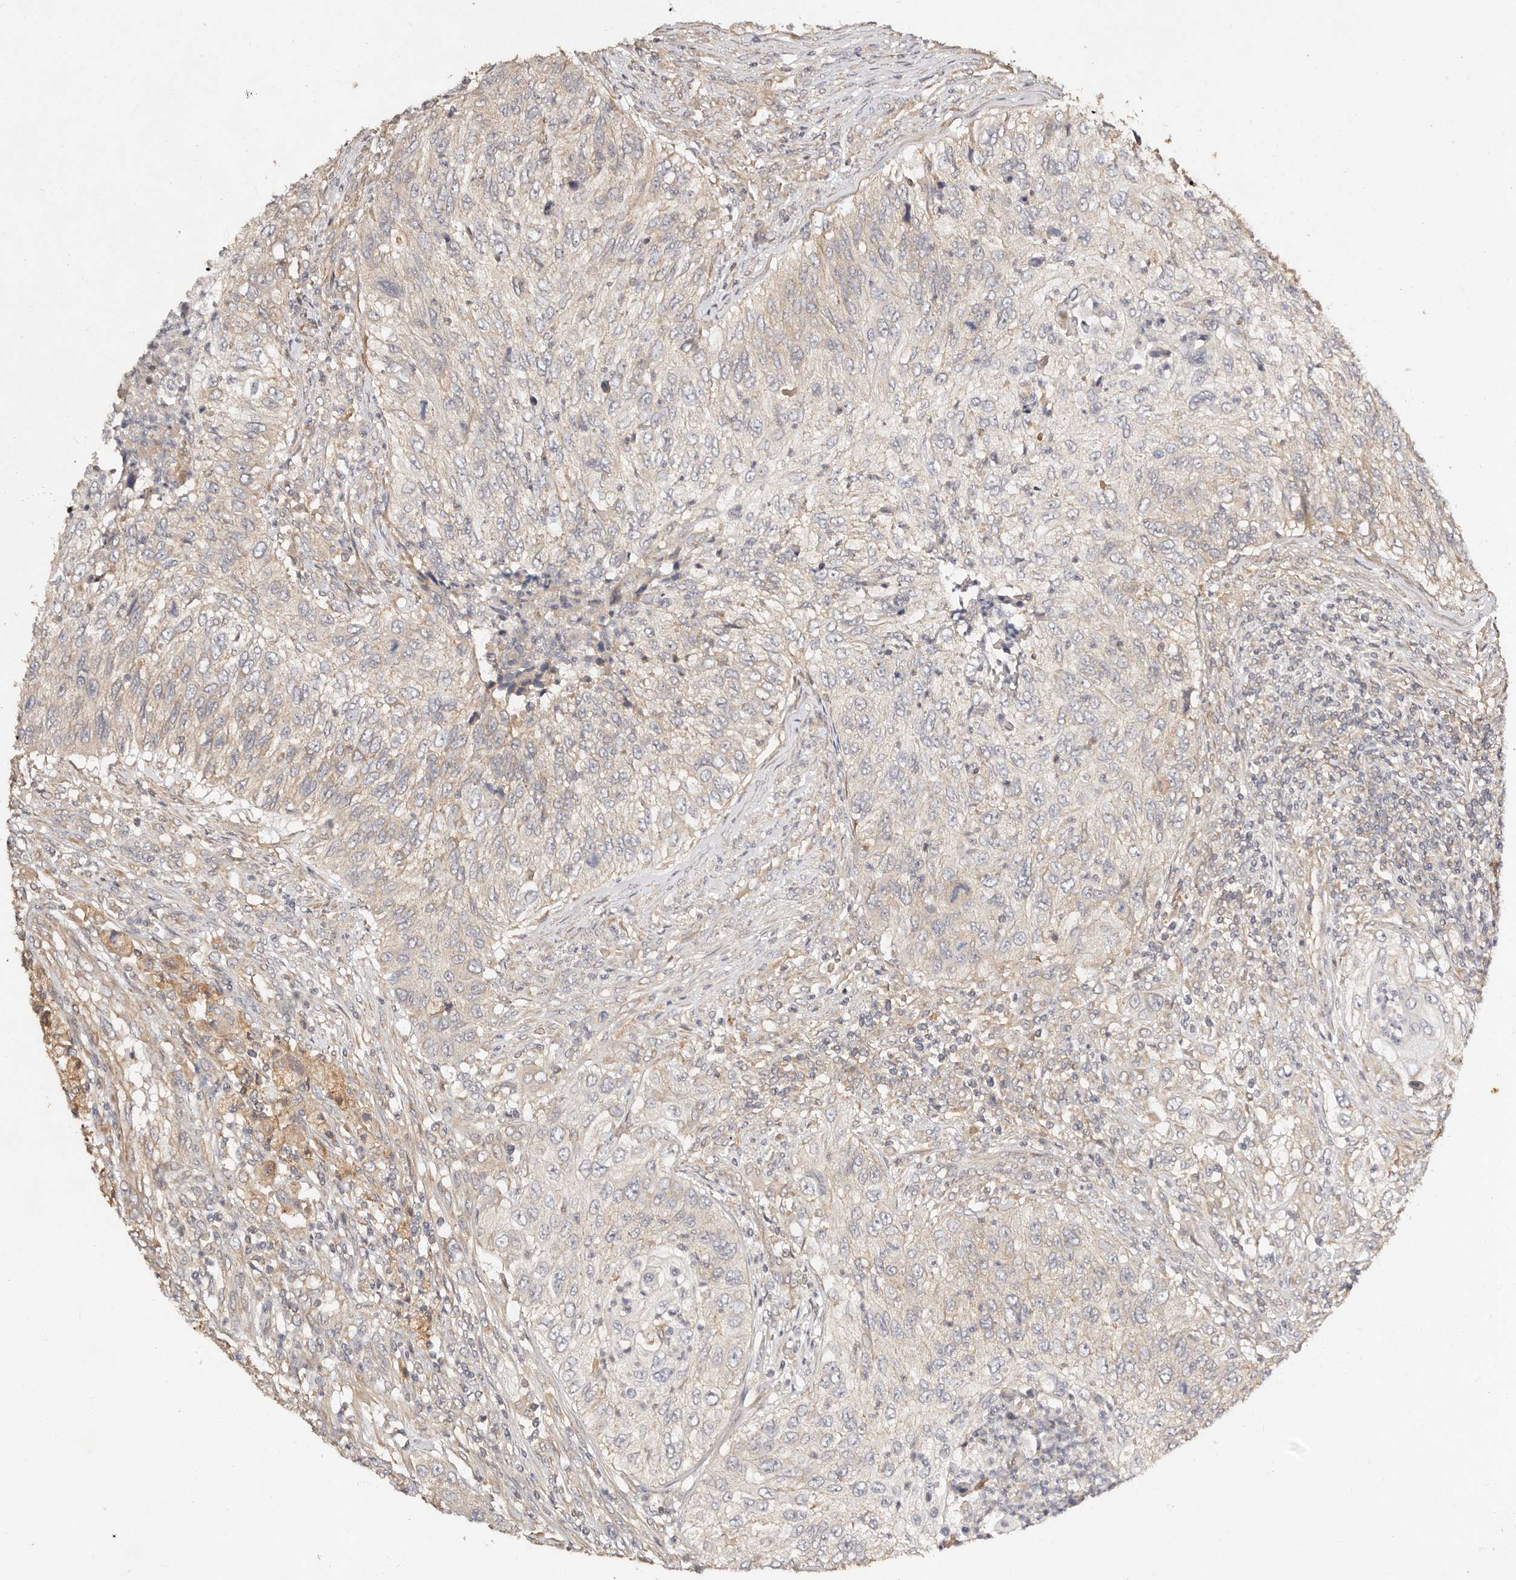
{"staining": {"intensity": "negative", "quantity": "none", "location": "none"}, "tissue": "urothelial cancer", "cell_type": "Tumor cells", "image_type": "cancer", "snomed": [{"axis": "morphology", "description": "Urothelial carcinoma, High grade"}, {"axis": "topography", "description": "Urinary bladder"}], "caption": "High power microscopy micrograph of an immunohistochemistry (IHC) photomicrograph of urothelial cancer, revealing no significant positivity in tumor cells. (Stains: DAB immunohistochemistry with hematoxylin counter stain, Microscopy: brightfield microscopy at high magnification).", "gene": "DENND11", "patient": {"sex": "female", "age": 60}}